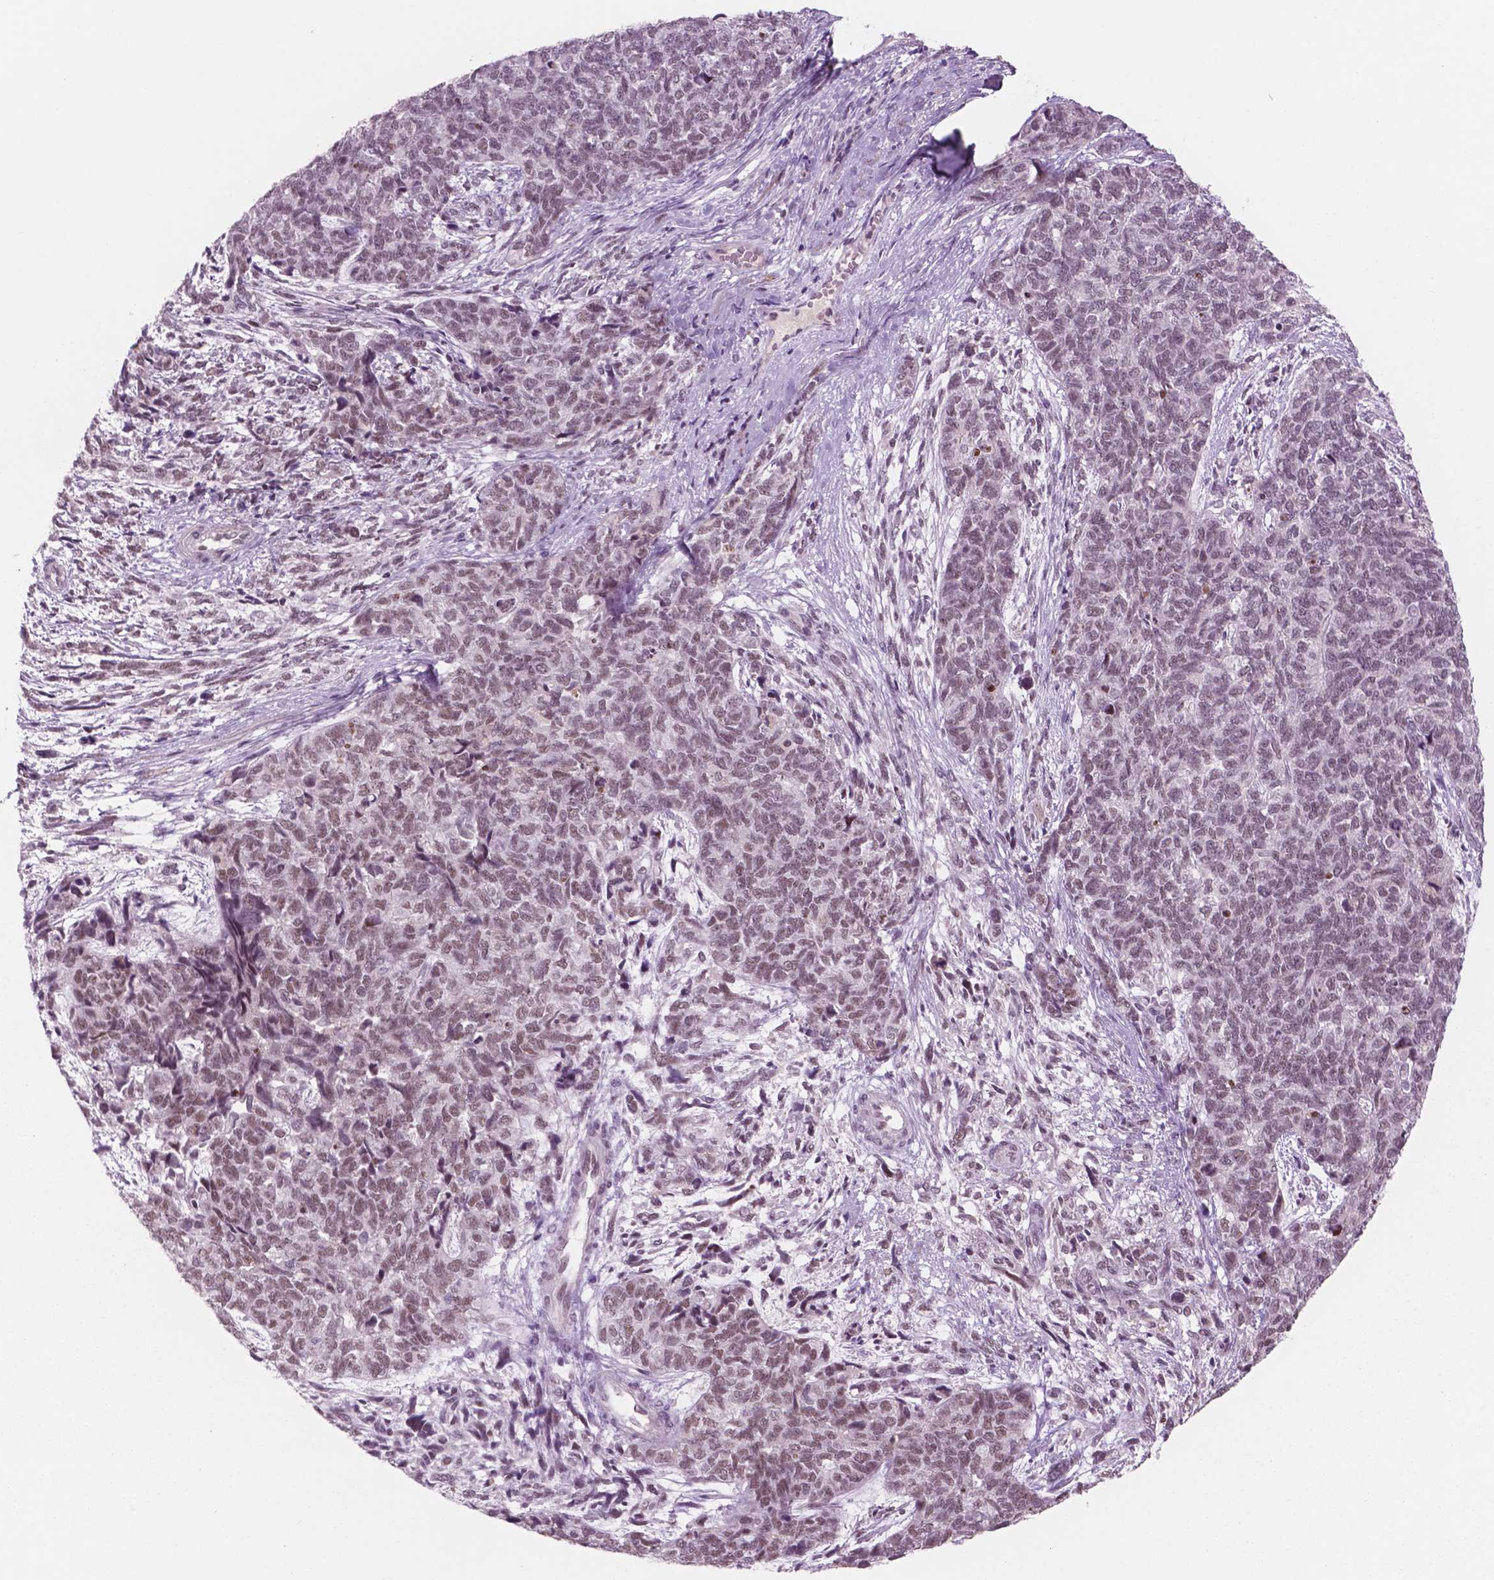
{"staining": {"intensity": "weak", "quantity": ">75%", "location": "nuclear"}, "tissue": "cervical cancer", "cell_type": "Tumor cells", "image_type": "cancer", "snomed": [{"axis": "morphology", "description": "Squamous cell carcinoma, NOS"}, {"axis": "topography", "description": "Cervix"}], "caption": "Human cervical squamous cell carcinoma stained for a protein (brown) shows weak nuclear positive expression in about >75% of tumor cells.", "gene": "CTR9", "patient": {"sex": "female", "age": 63}}